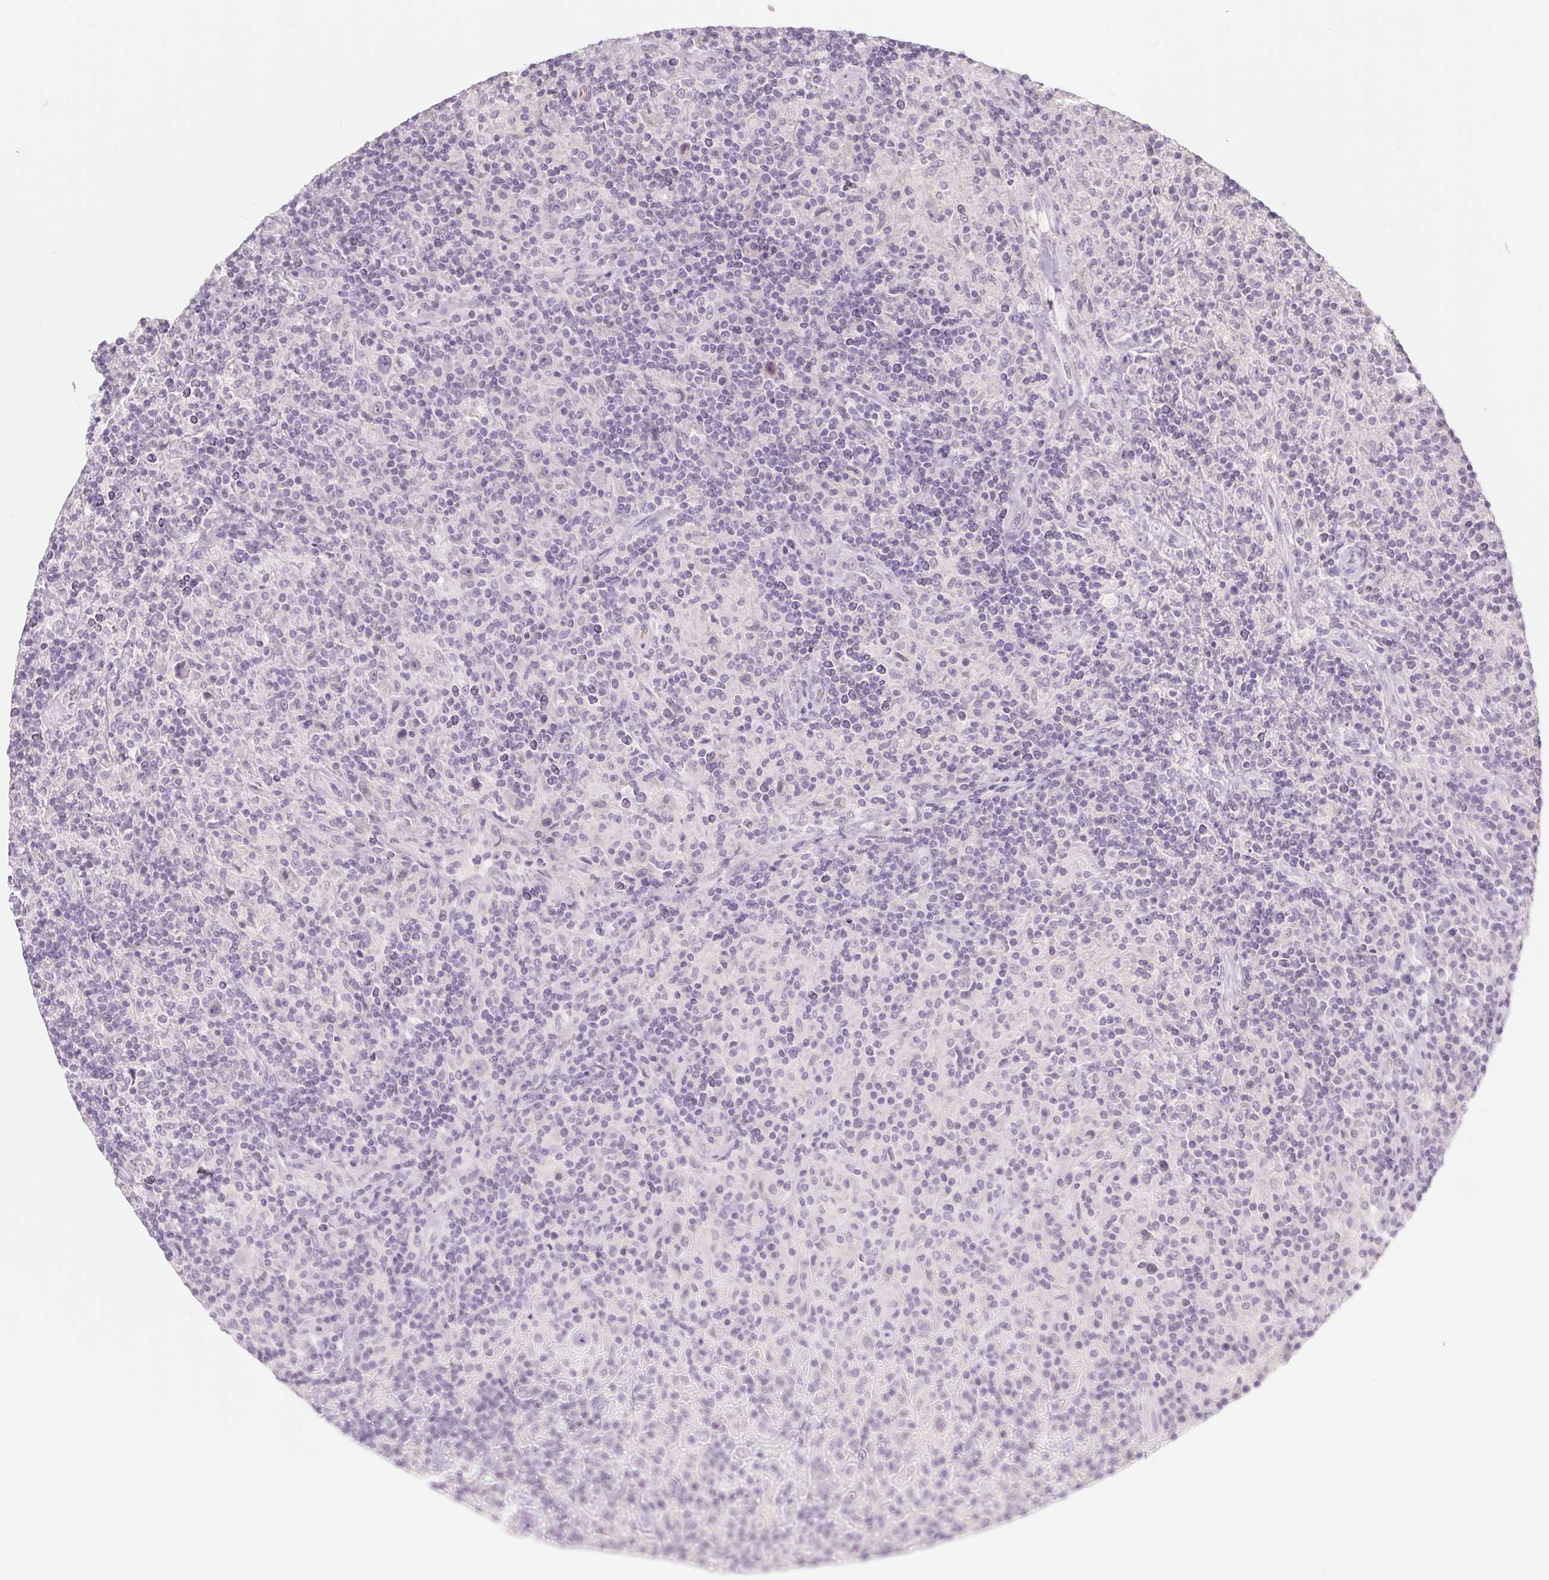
{"staining": {"intensity": "negative", "quantity": "none", "location": "none"}, "tissue": "lymphoma", "cell_type": "Tumor cells", "image_type": "cancer", "snomed": [{"axis": "morphology", "description": "Hodgkin's disease, NOS"}, {"axis": "topography", "description": "Lymph node"}], "caption": "High power microscopy image of an IHC micrograph of lymphoma, revealing no significant positivity in tumor cells.", "gene": "POU1F1", "patient": {"sex": "male", "age": 70}}